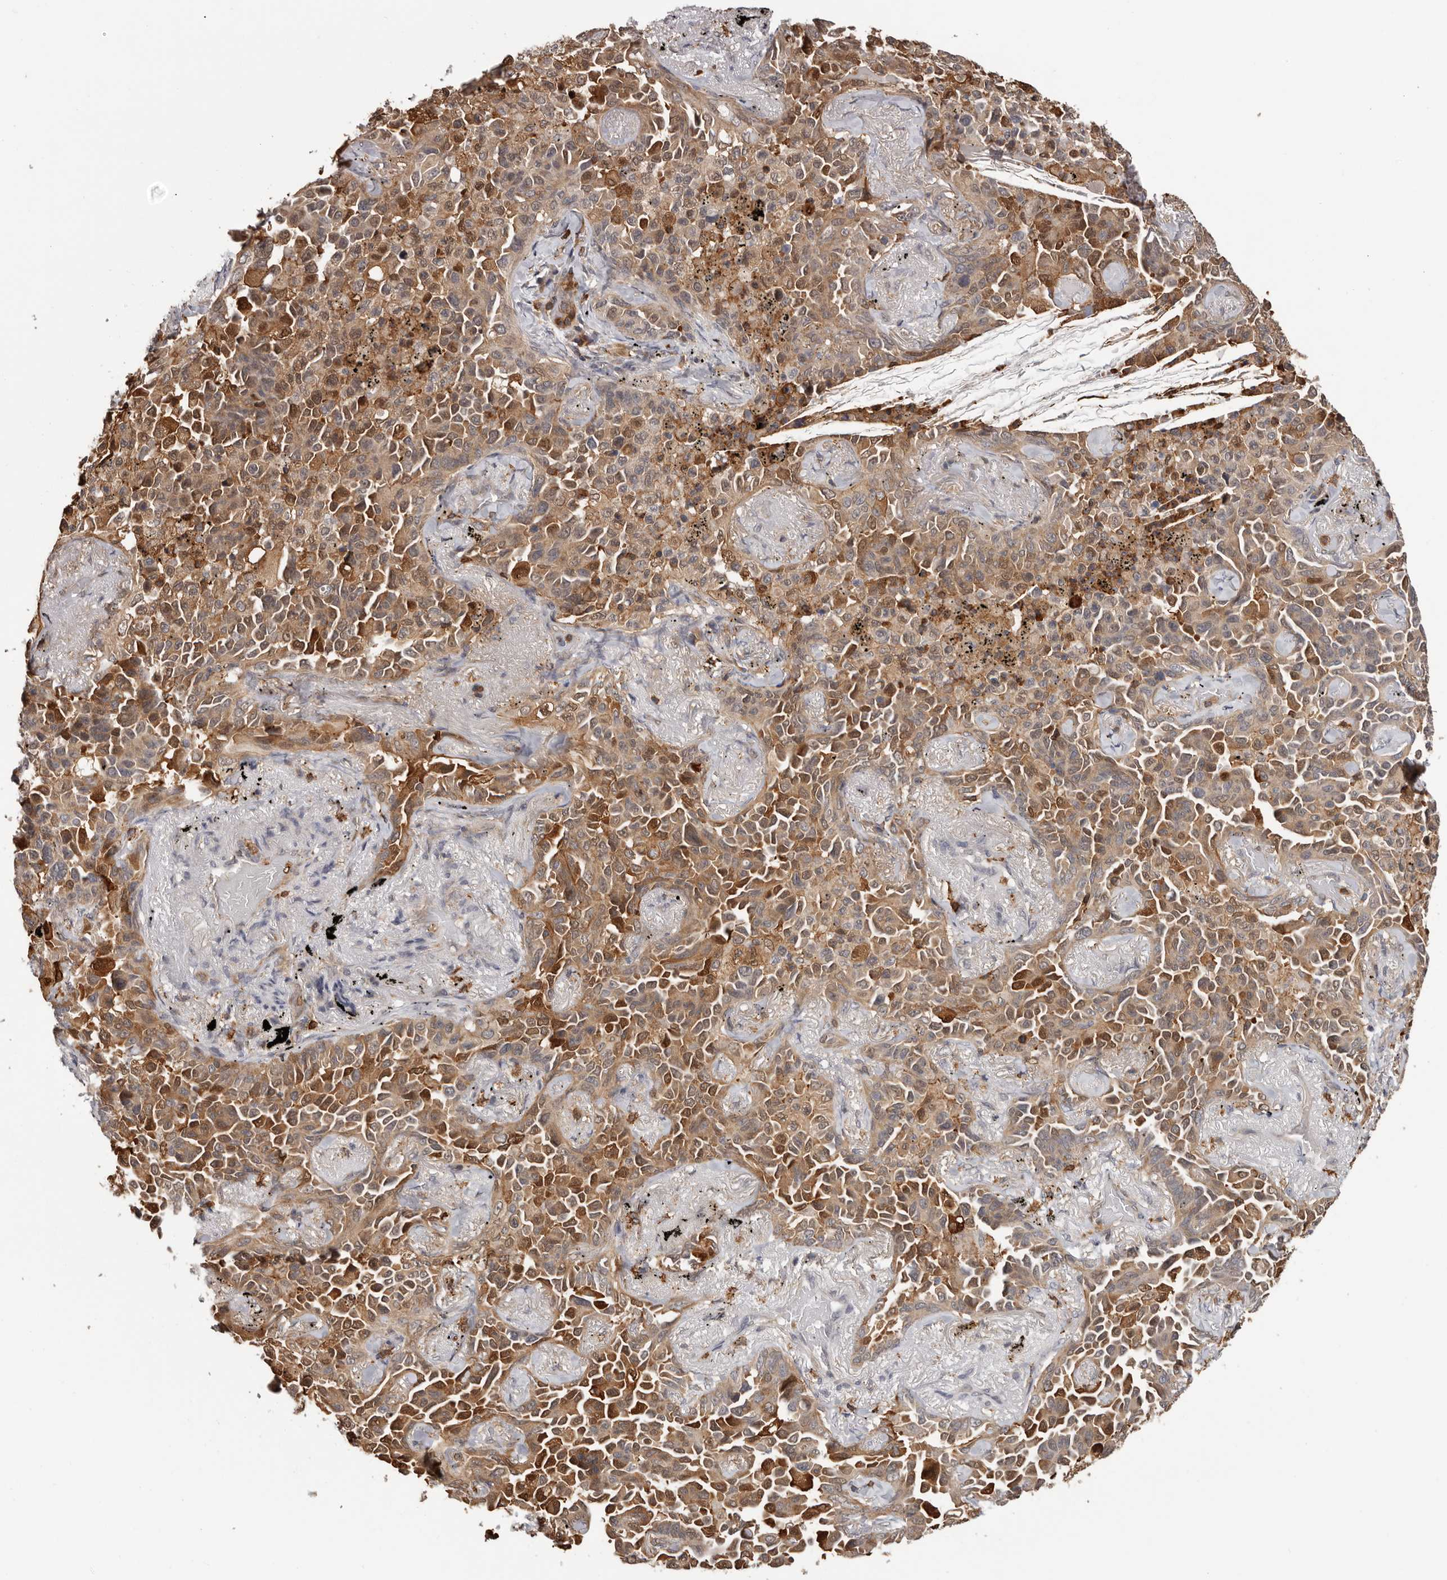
{"staining": {"intensity": "moderate", "quantity": ">75%", "location": "cytoplasmic/membranous,nuclear"}, "tissue": "lung cancer", "cell_type": "Tumor cells", "image_type": "cancer", "snomed": [{"axis": "morphology", "description": "Adenocarcinoma, NOS"}, {"axis": "topography", "description": "Lung"}], "caption": "Immunohistochemistry (DAB) staining of adenocarcinoma (lung) shows moderate cytoplasmic/membranous and nuclear protein expression in approximately >75% of tumor cells.", "gene": "PRR12", "patient": {"sex": "female", "age": 67}}